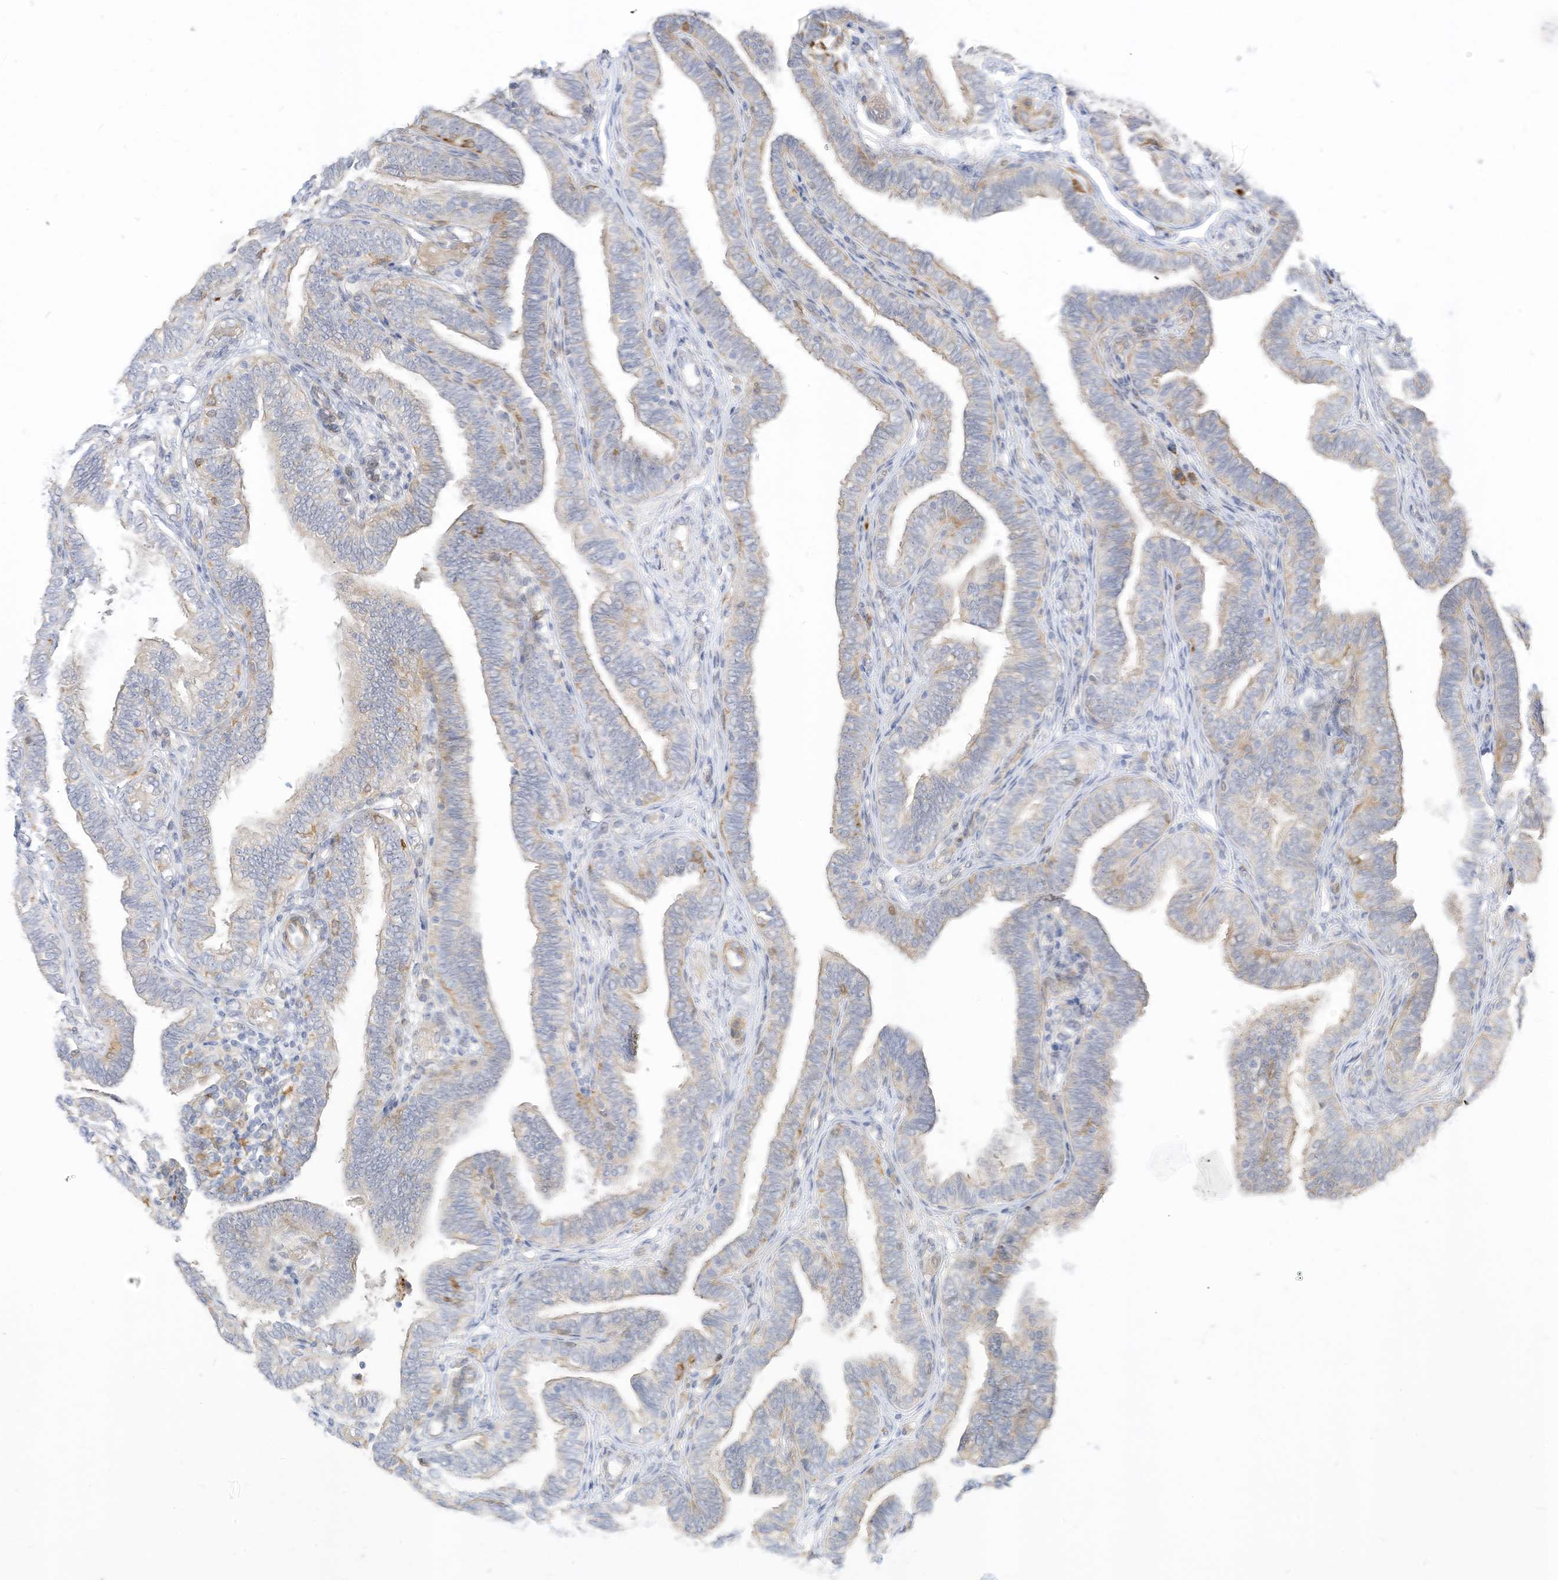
{"staining": {"intensity": "weak", "quantity": "25%-75%", "location": "cytoplasmic/membranous"}, "tissue": "fallopian tube", "cell_type": "Glandular cells", "image_type": "normal", "snomed": [{"axis": "morphology", "description": "Normal tissue, NOS"}, {"axis": "topography", "description": "Fallopian tube"}], "caption": "Immunohistochemical staining of benign fallopian tube exhibits 25%-75% levels of weak cytoplasmic/membranous protein positivity in approximately 25%-75% of glandular cells. (DAB (3,3'-diaminobenzidine) IHC, brown staining for protein, blue staining for nuclei).", "gene": "ATP13A1", "patient": {"sex": "female", "age": 39}}